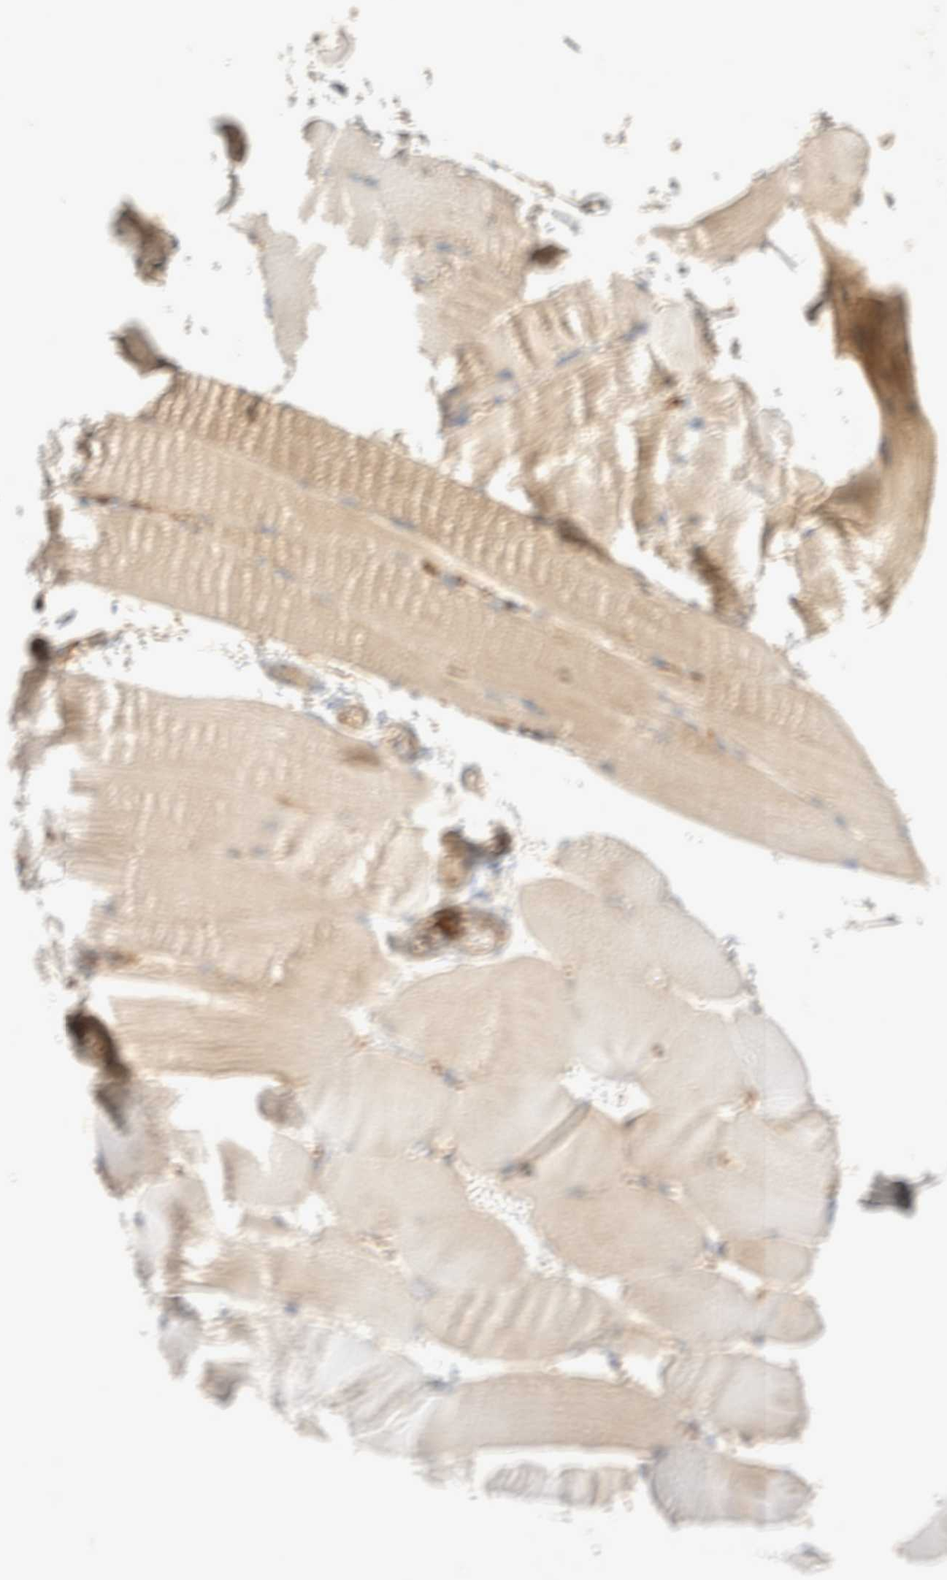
{"staining": {"intensity": "weak", "quantity": "<25%", "location": "cytoplasmic/membranous"}, "tissue": "skeletal muscle", "cell_type": "Myocytes", "image_type": "normal", "snomed": [{"axis": "morphology", "description": "Normal tissue, NOS"}, {"axis": "topography", "description": "Skeletal muscle"}, {"axis": "topography", "description": "Parathyroid gland"}], "caption": "IHC histopathology image of unremarkable skeletal muscle stained for a protein (brown), which reveals no staining in myocytes. (DAB IHC, high magnification).", "gene": "EIF4G3", "patient": {"sex": "female", "age": 37}}